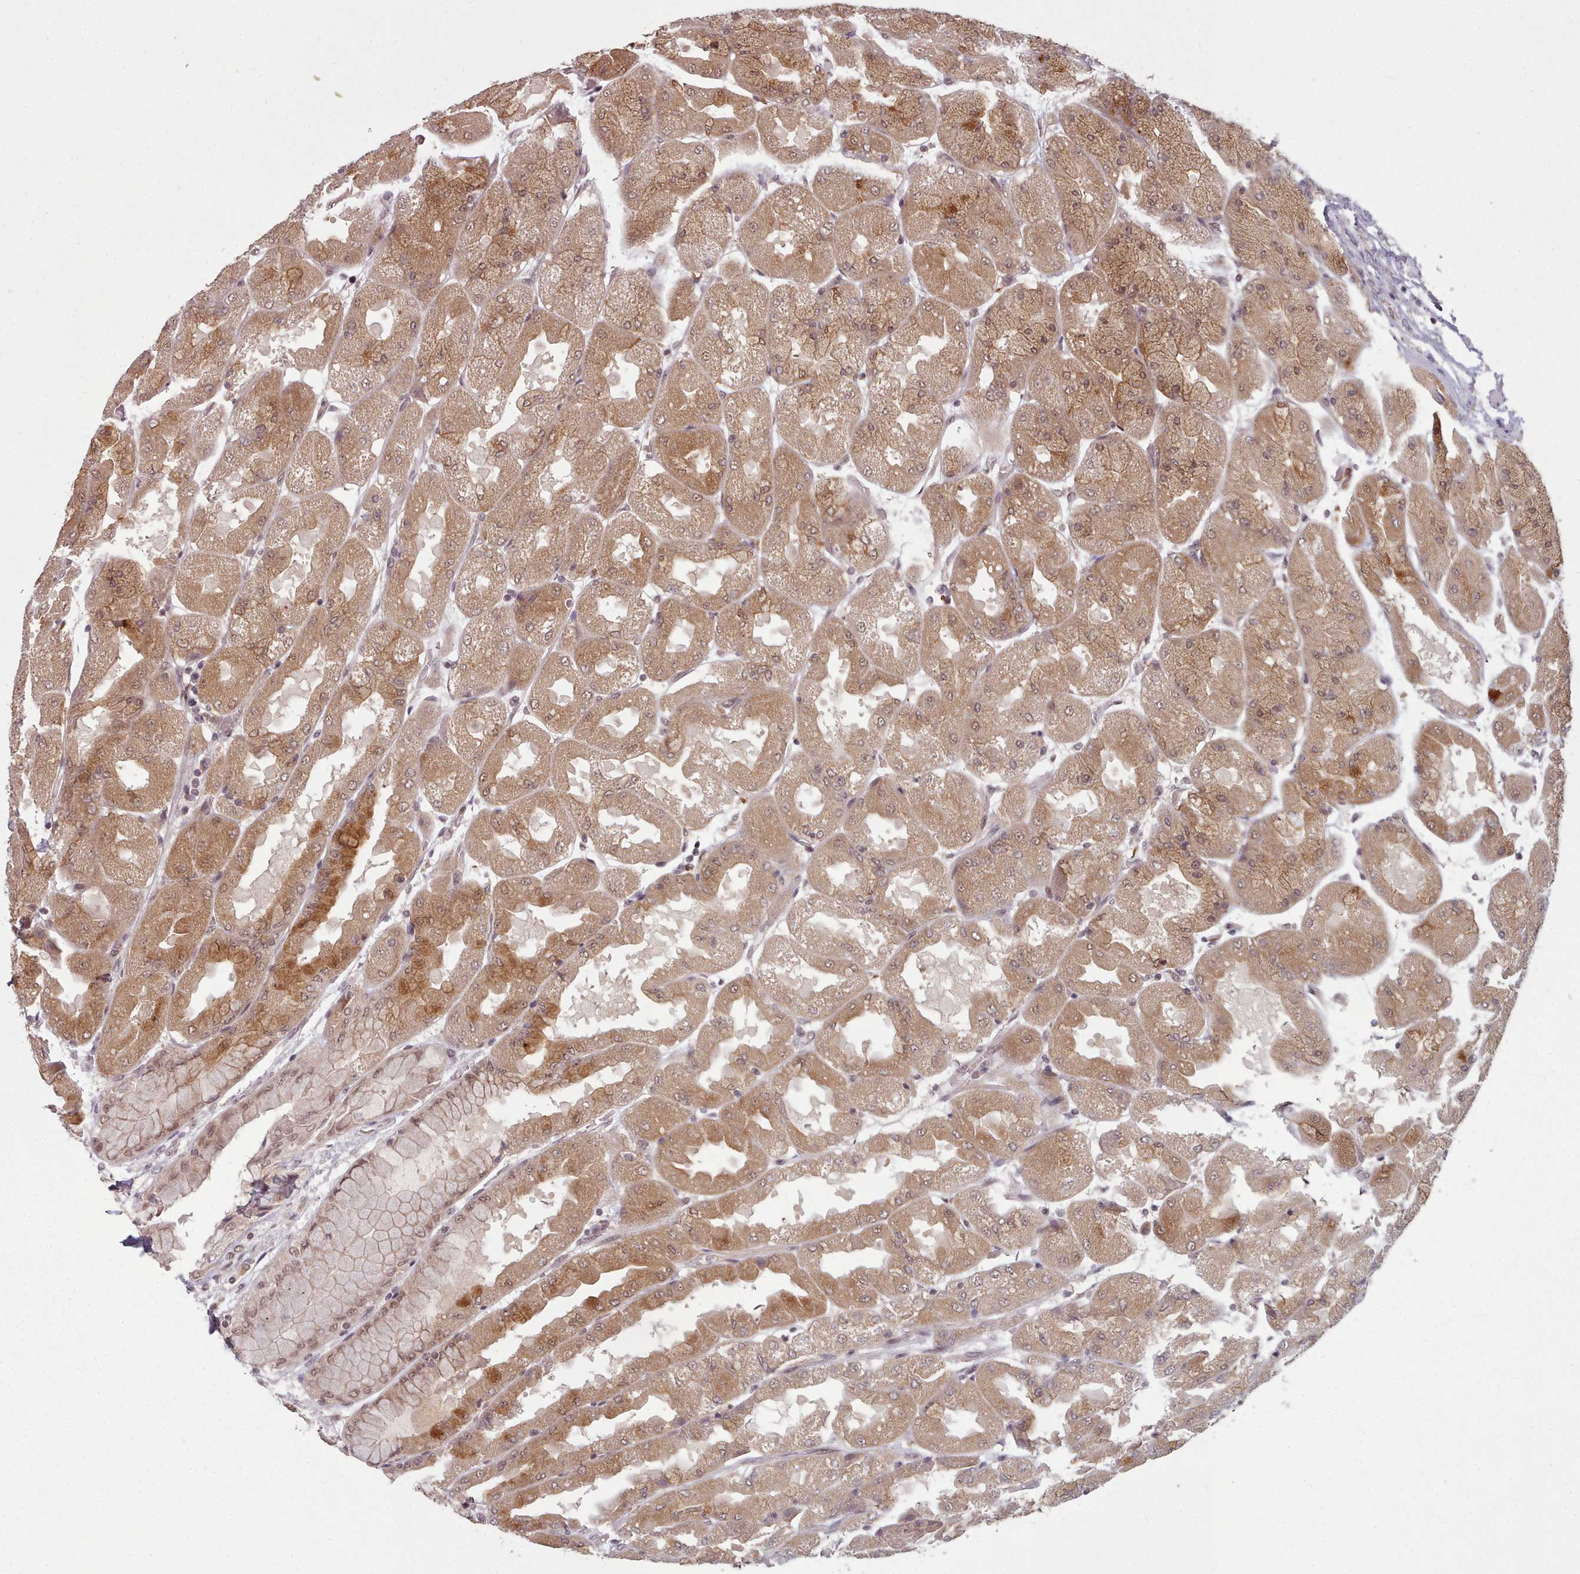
{"staining": {"intensity": "moderate", "quantity": ">75%", "location": "cytoplasmic/membranous,nuclear"}, "tissue": "stomach", "cell_type": "Glandular cells", "image_type": "normal", "snomed": [{"axis": "morphology", "description": "Normal tissue, NOS"}, {"axis": "topography", "description": "Stomach"}], "caption": "Protein expression analysis of unremarkable stomach exhibits moderate cytoplasmic/membranous,nuclear positivity in about >75% of glandular cells.", "gene": "DHX8", "patient": {"sex": "female", "age": 61}}